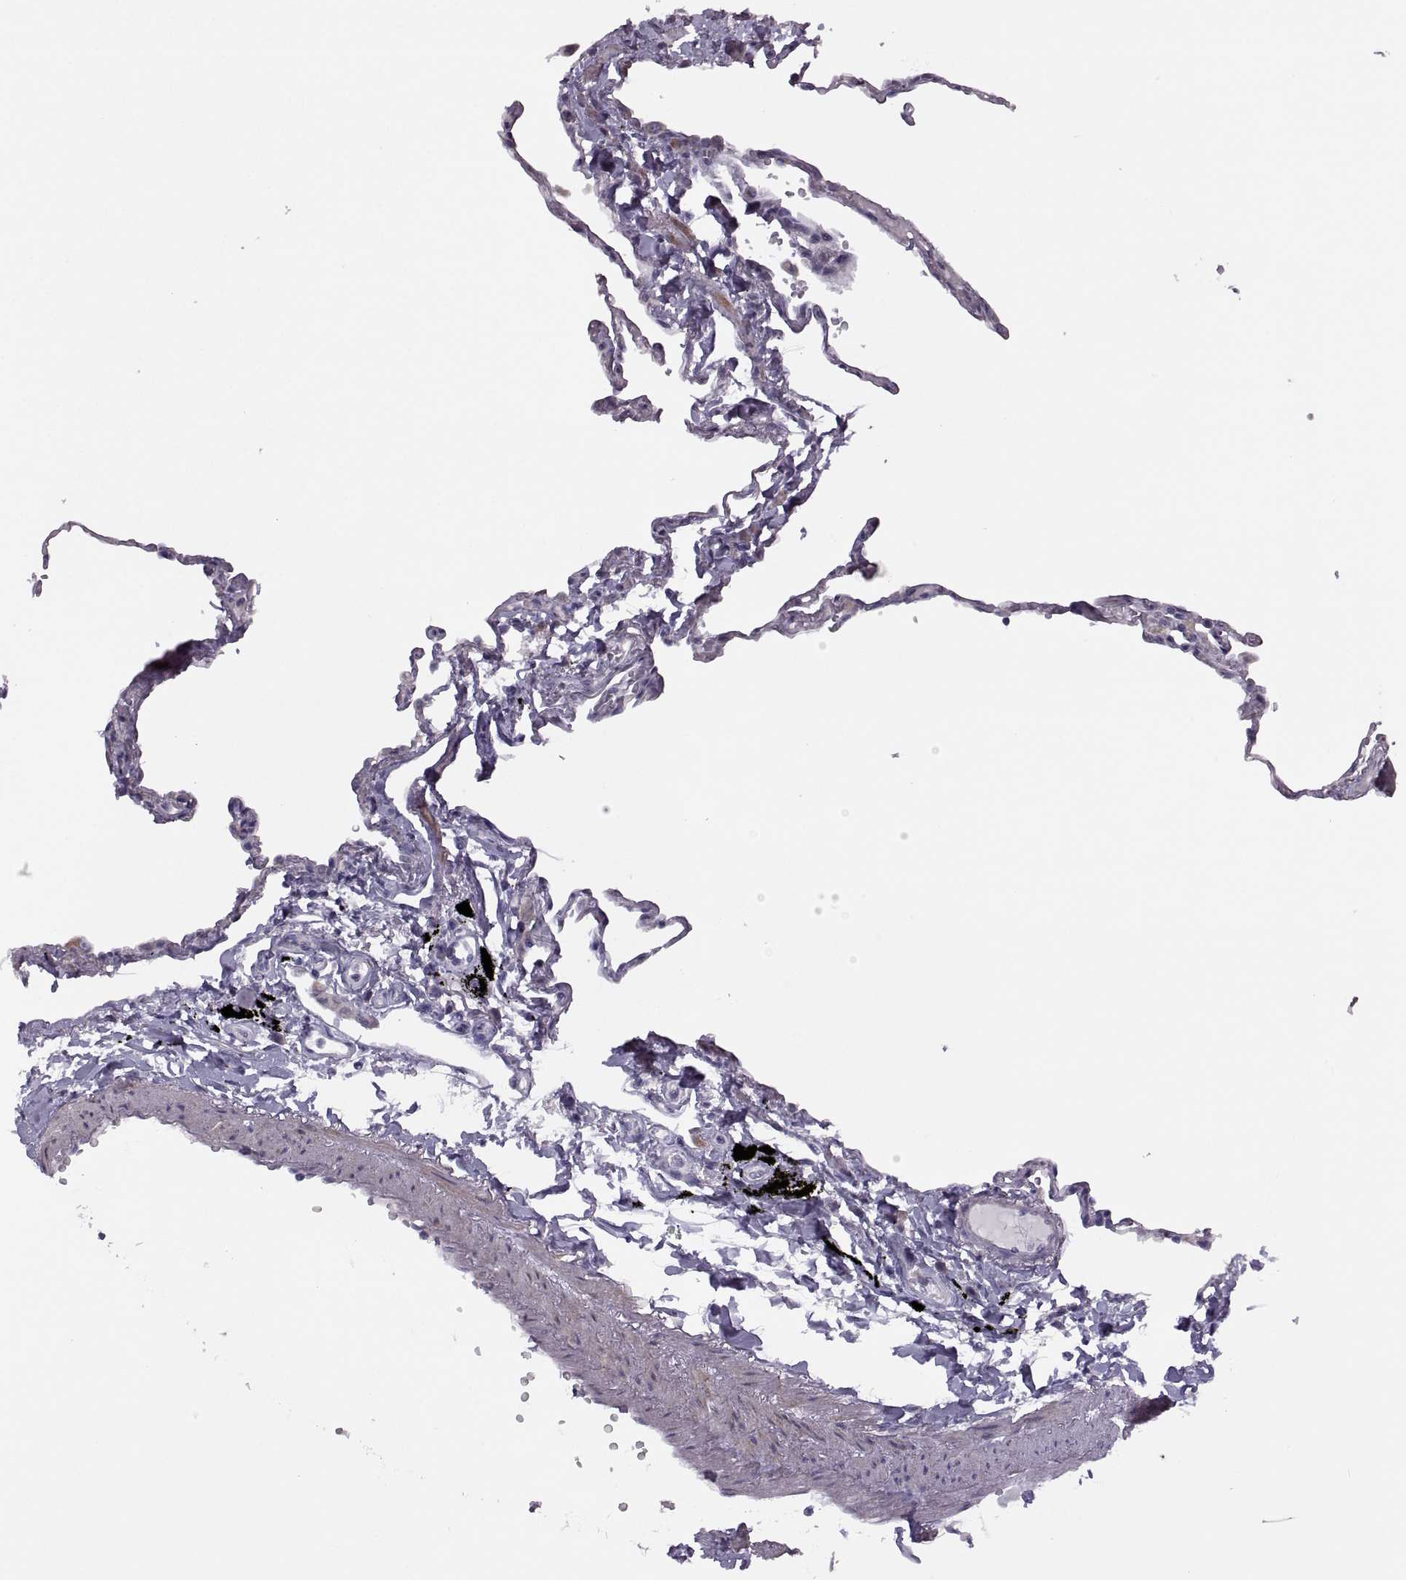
{"staining": {"intensity": "negative", "quantity": "none", "location": "none"}, "tissue": "lung", "cell_type": "Alveolar cells", "image_type": "normal", "snomed": [{"axis": "morphology", "description": "Normal tissue, NOS"}, {"axis": "topography", "description": "Lung"}], "caption": "High magnification brightfield microscopy of benign lung stained with DAB (3,3'-diaminobenzidine) (brown) and counterstained with hematoxylin (blue): alveolar cells show no significant staining. (Stains: DAB IHC with hematoxylin counter stain, Microscopy: brightfield microscopy at high magnification).", "gene": "RIPK4", "patient": {"sex": "male", "age": 78}}